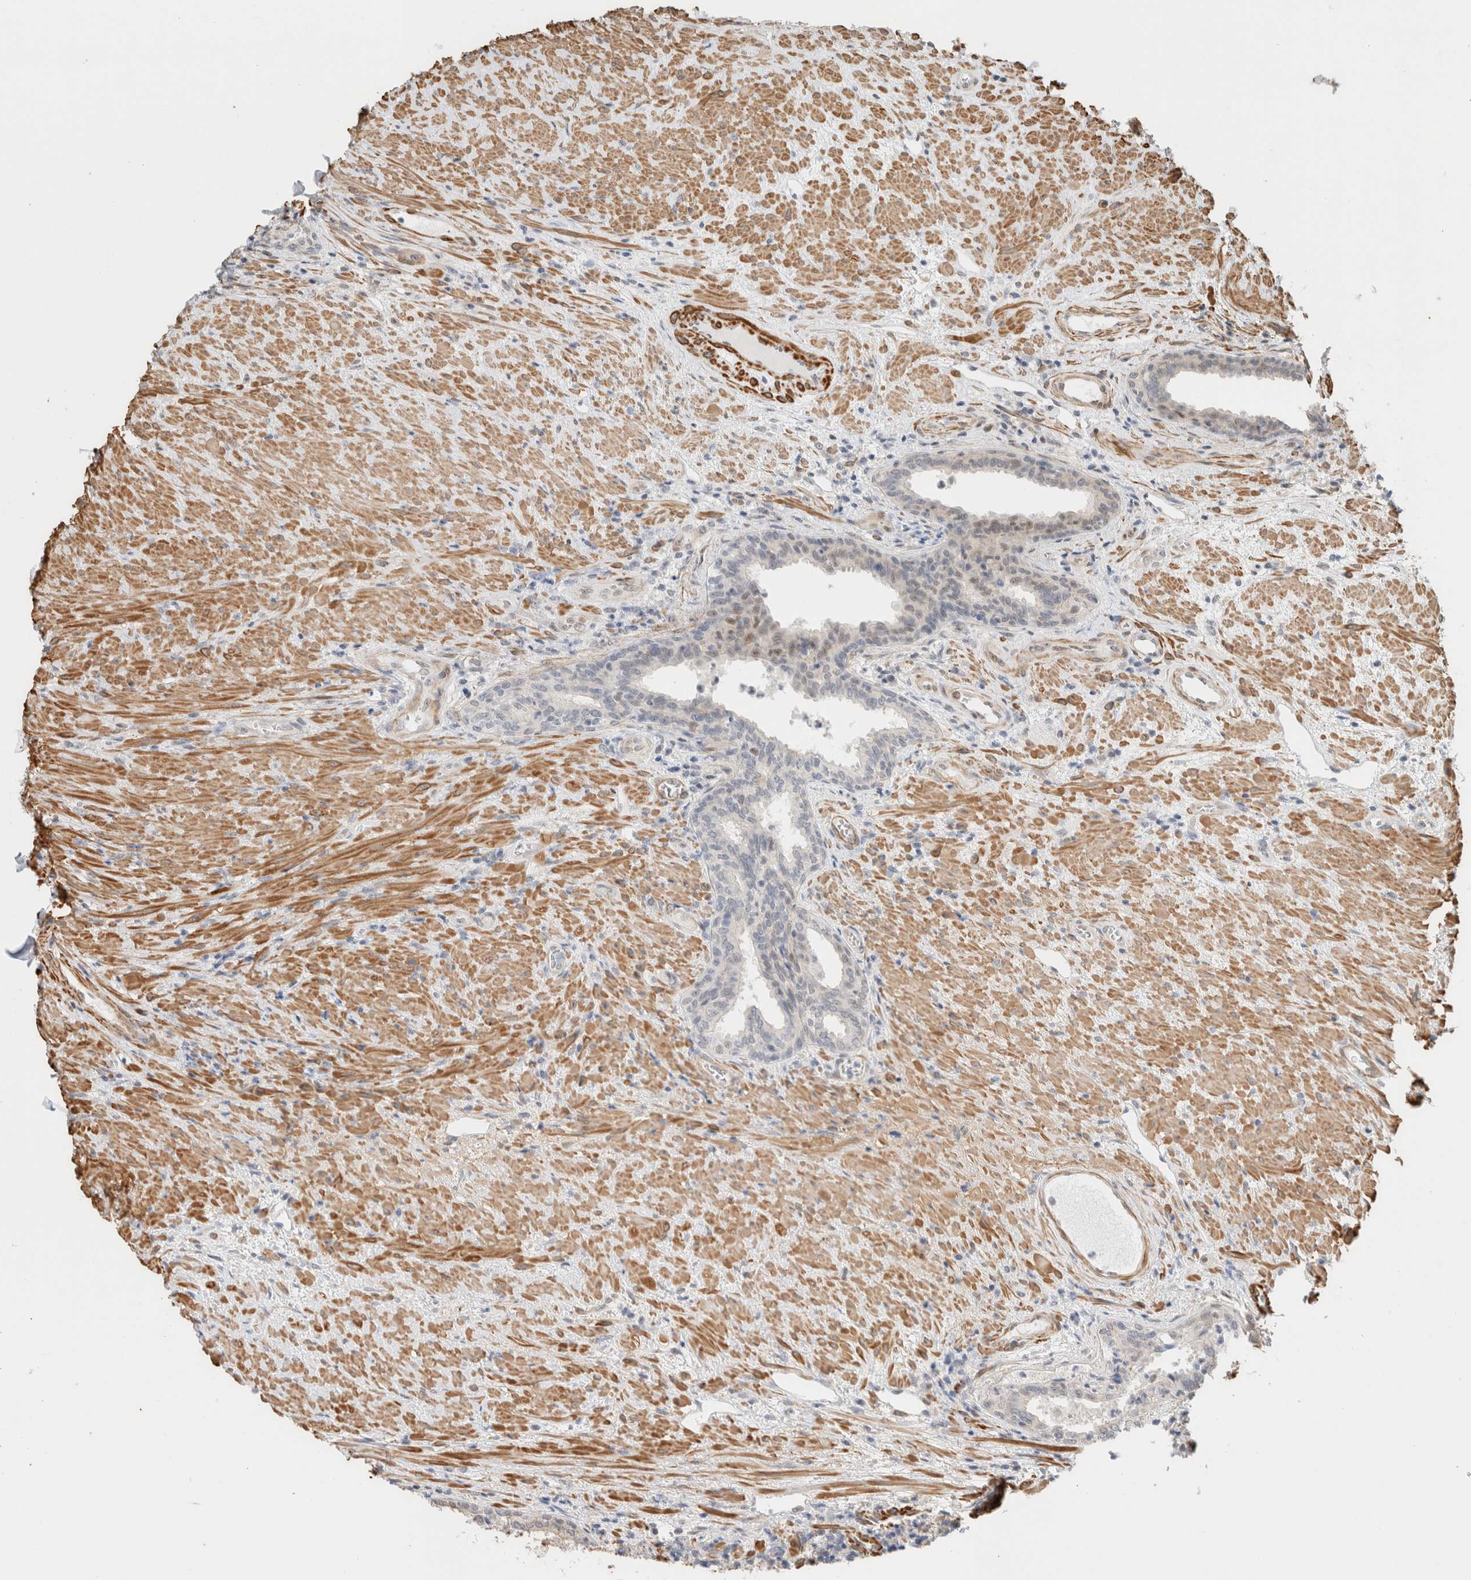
{"staining": {"intensity": "weak", "quantity": "<25%", "location": "nuclear"}, "tissue": "prostate", "cell_type": "Glandular cells", "image_type": "normal", "snomed": [{"axis": "morphology", "description": "Normal tissue, NOS"}, {"axis": "topography", "description": "Prostate"}], "caption": "Immunohistochemical staining of normal prostate shows no significant positivity in glandular cells. The staining was performed using DAB (3,3'-diaminobenzidine) to visualize the protein expression in brown, while the nuclei were stained in blue with hematoxylin (Magnification: 20x).", "gene": "ID3", "patient": {"sex": "male", "age": 76}}